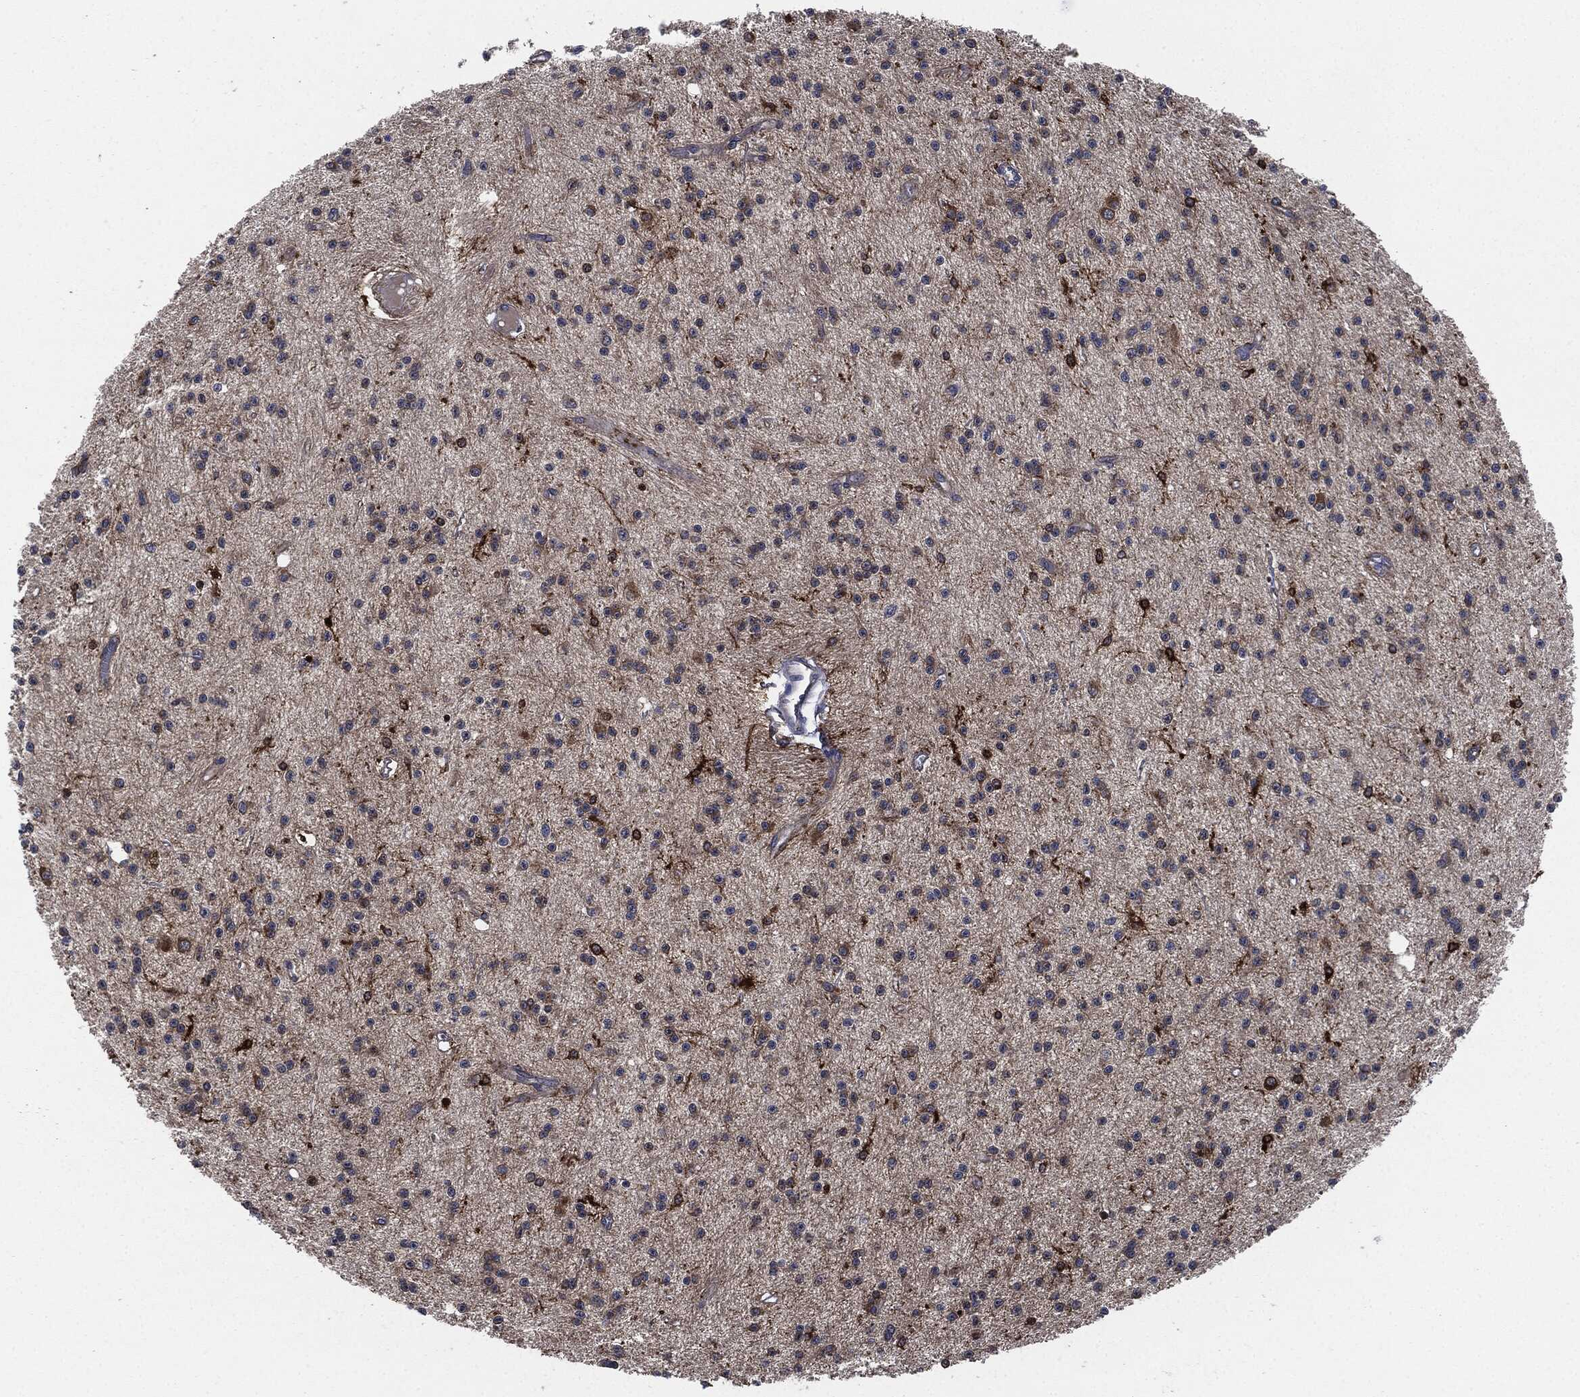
{"staining": {"intensity": "strong", "quantity": "<25%", "location": "cytoplasmic/membranous"}, "tissue": "glioma", "cell_type": "Tumor cells", "image_type": "cancer", "snomed": [{"axis": "morphology", "description": "Glioma, malignant, Low grade"}, {"axis": "topography", "description": "Brain"}], "caption": "Protein staining of glioma tissue reveals strong cytoplasmic/membranous expression in approximately <25% of tumor cells.", "gene": "TMEM11", "patient": {"sex": "male", "age": 27}}